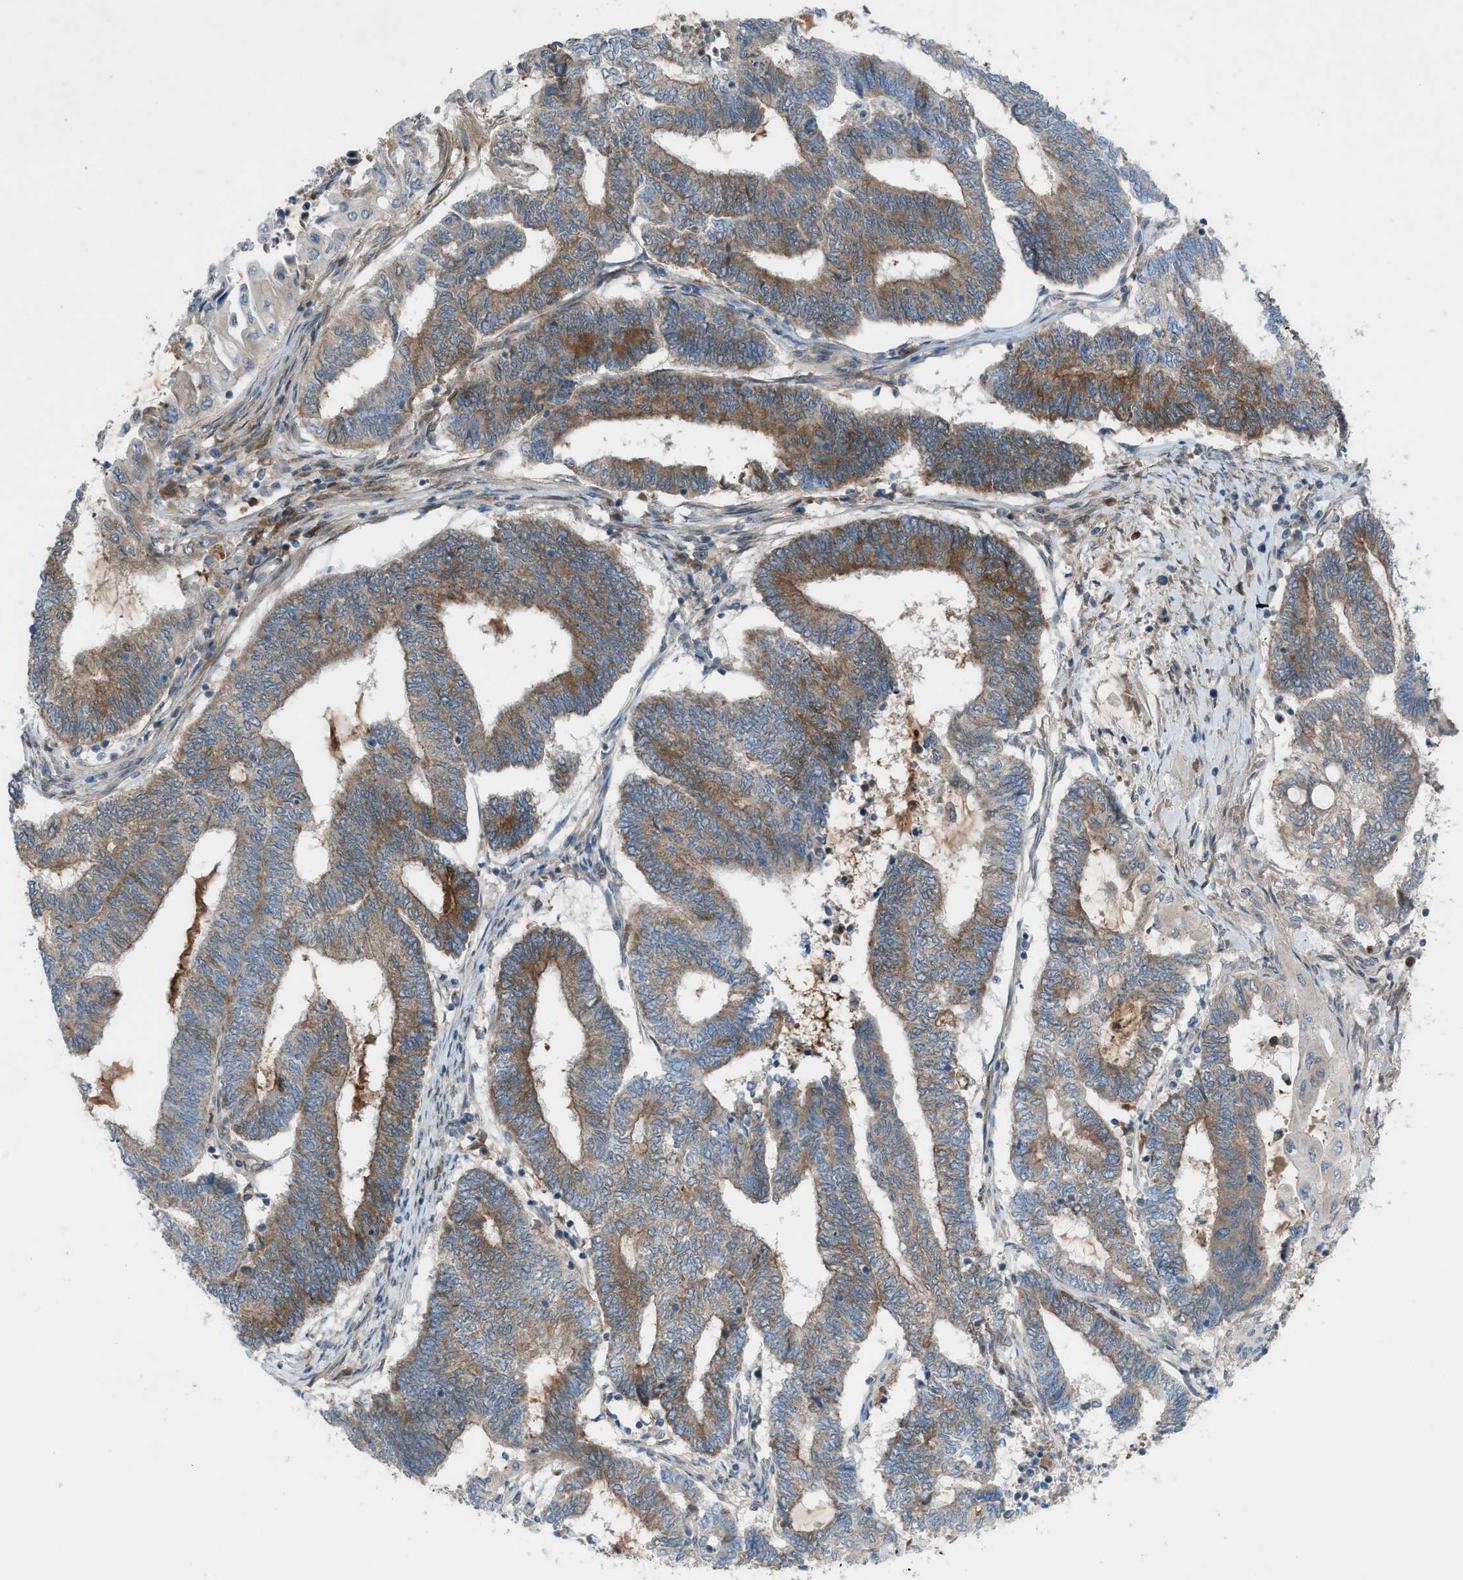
{"staining": {"intensity": "moderate", "quantity": ">75%", "location": "cytoplasmic/membranous"}, "tissue": "endometrial cancer", "cell_type": "Tumor cells", "image_type": "cancer", "snomed": [{"axis": "morphology", "description": "Adenocarcinoma, NOS"}, {"axis": "topography", "description": "Uterus"}, {"axis": "topography", "description": "Endometrium"}], "caption": "This histopathology image displays immunohistochemistry staining of endometrial cancer, with medium moderate cytoplasmic/membranous expression in approximately >75% of tumor cells.", "gene": "DYRK1A", "patient": {"sex": "female", "age": 70}}